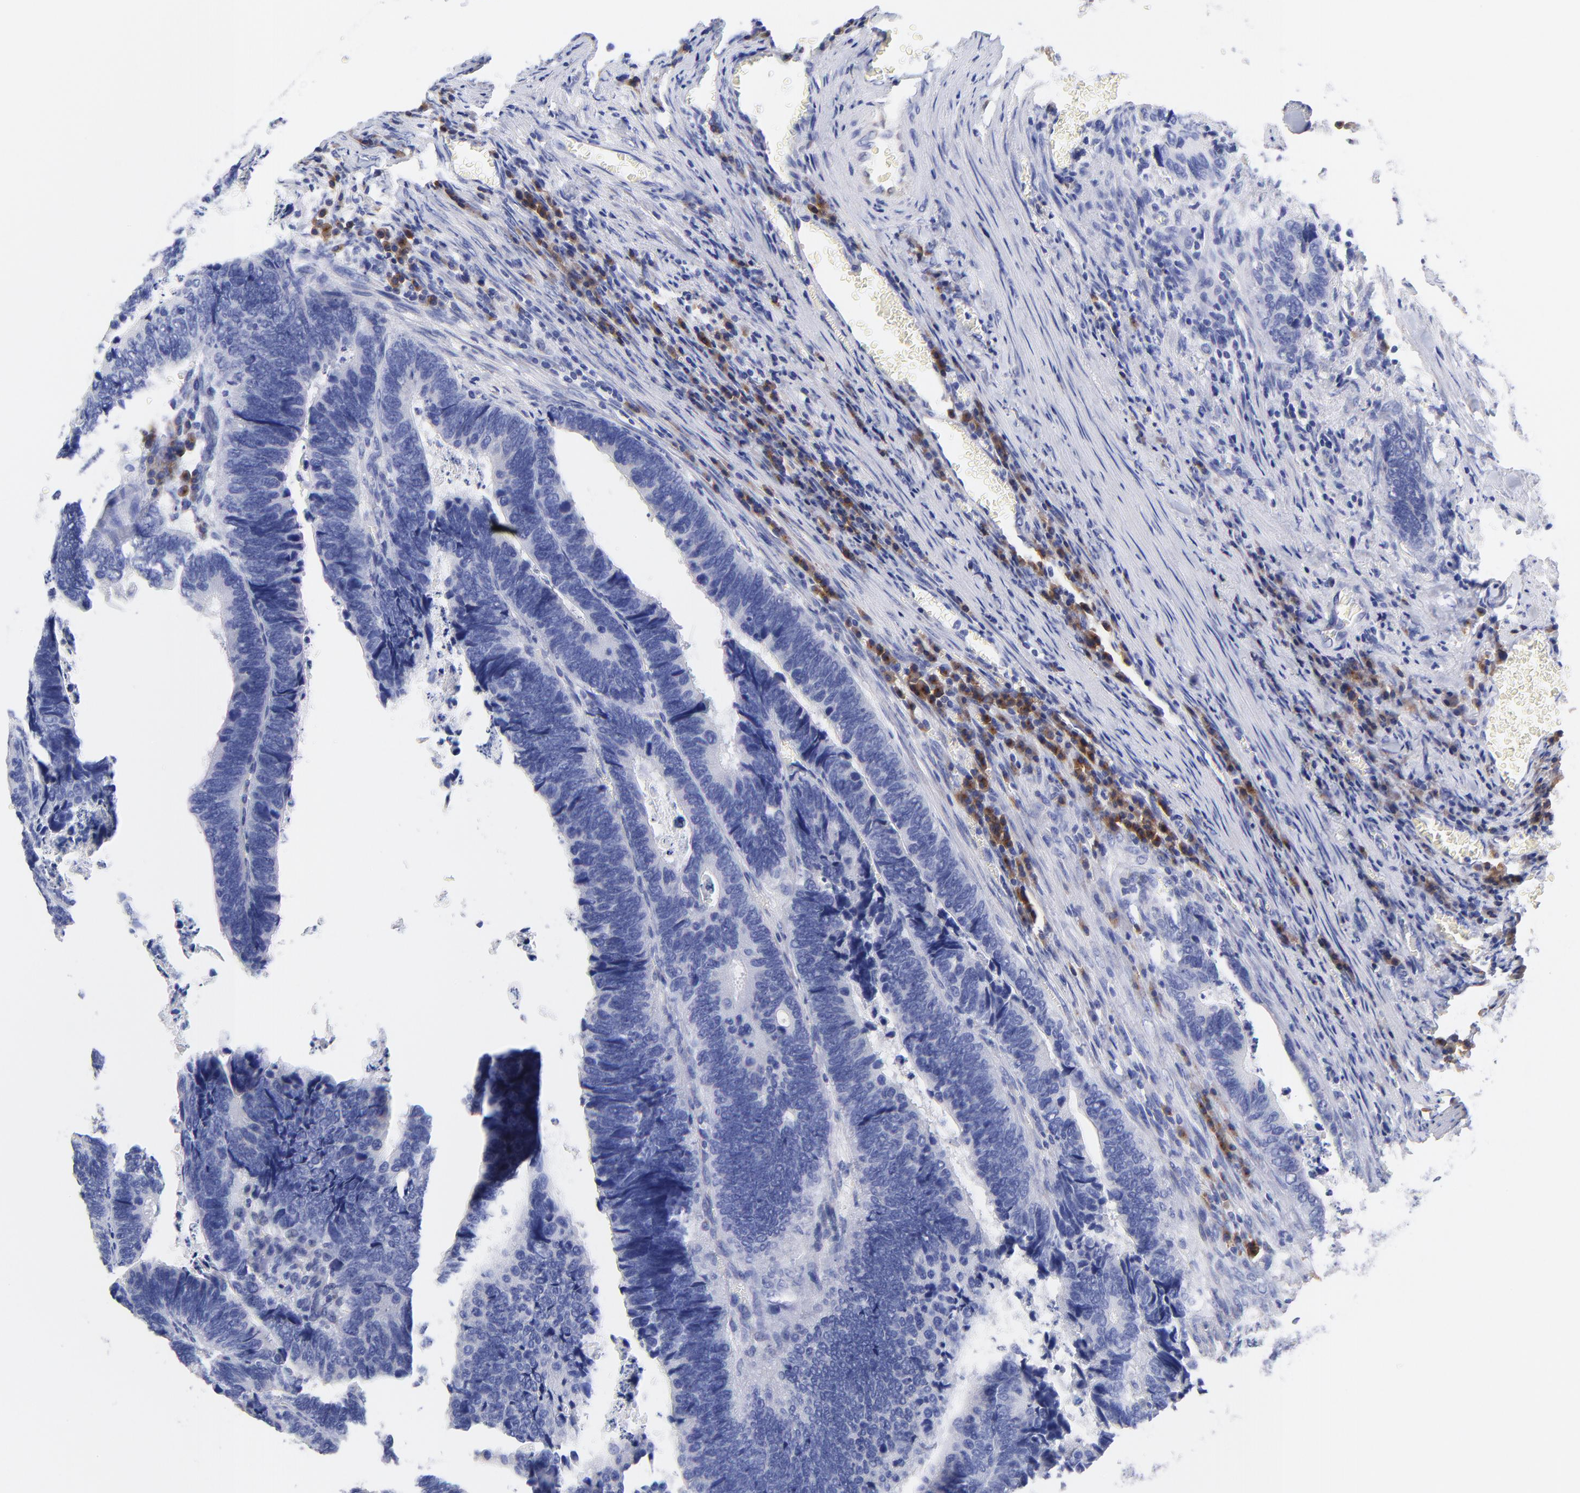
{"staining": {"intensity": "negative", "quantity": "none", "location": "none"}, "tissue": "colorectal cancer", "cell_type": "Tumor cells", "image_type": "cancer", "snomed": [{"axis": "morphology", "description": "Adenocarcinoma, NOS"}, {"axis": "topography", "description": "Colon"}], "caption": "Immunohistochemistry of adenocarcinoma (colorectal) demonstrates no positivity in tumor cells.", "gene": "LAX1", "patient": {"sex": "male", "age": 72}}